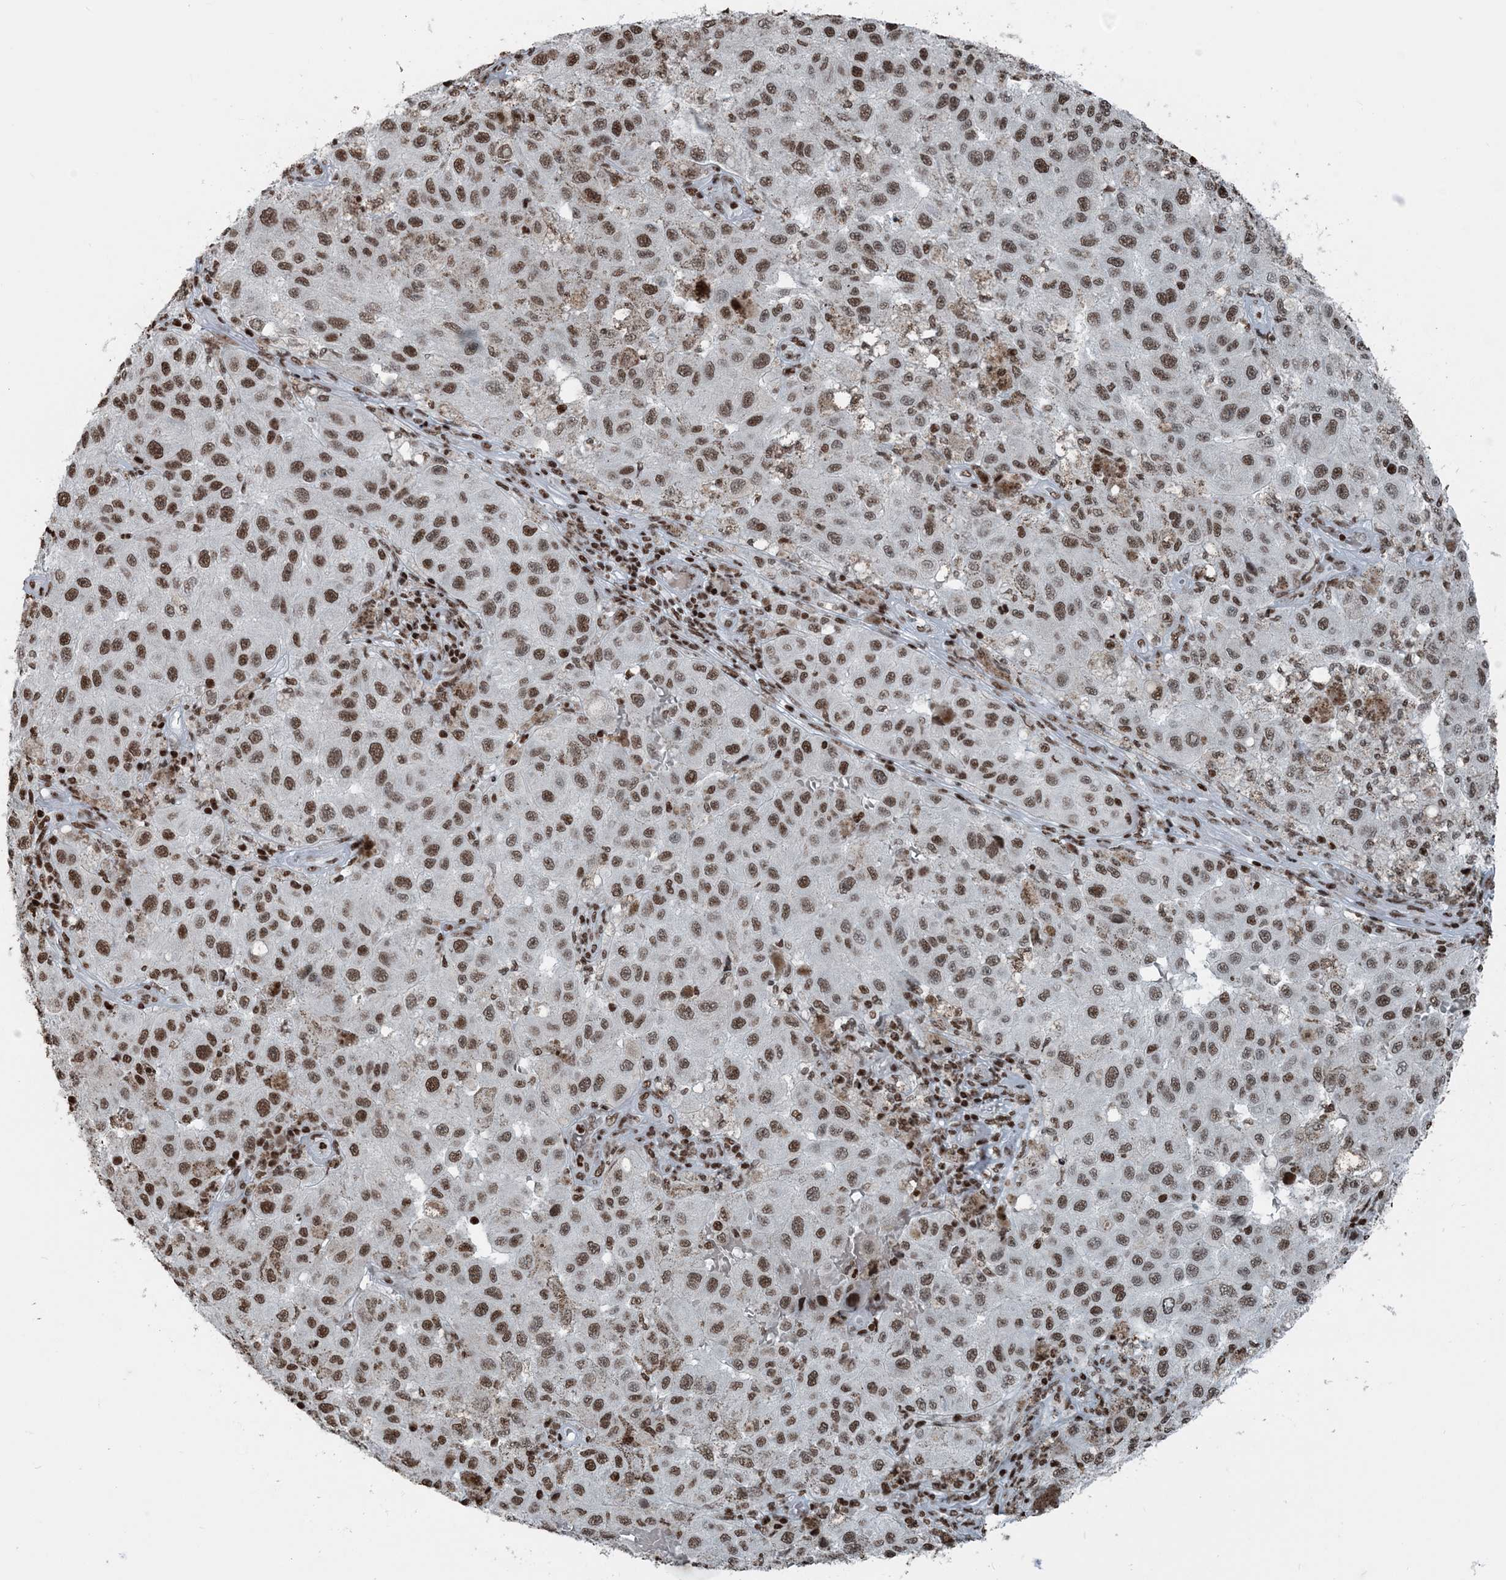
{"staining": {"intensity": "moderate", "quantity": ">75%", "location": "nuclear"}, "tissue": "melanoma", "cell_type": "Tumor cells", "image_type": "cancer", "snomed": [{"axis": "morphology", "description": "Malignant melanoma, NOS"}, {"axis": "topography", "description": "Skin"}], "caption": "A high-resolution micrograph shows immunohistochemistry staining of melanoma, which reveals moderate nuclear expression in approximately >75% of tumor cells. Ihc stains the protein in brown and the nuclei are stained blue.", "gene": "H3-3B", "patient": {"sex": "female", "age": 64}}